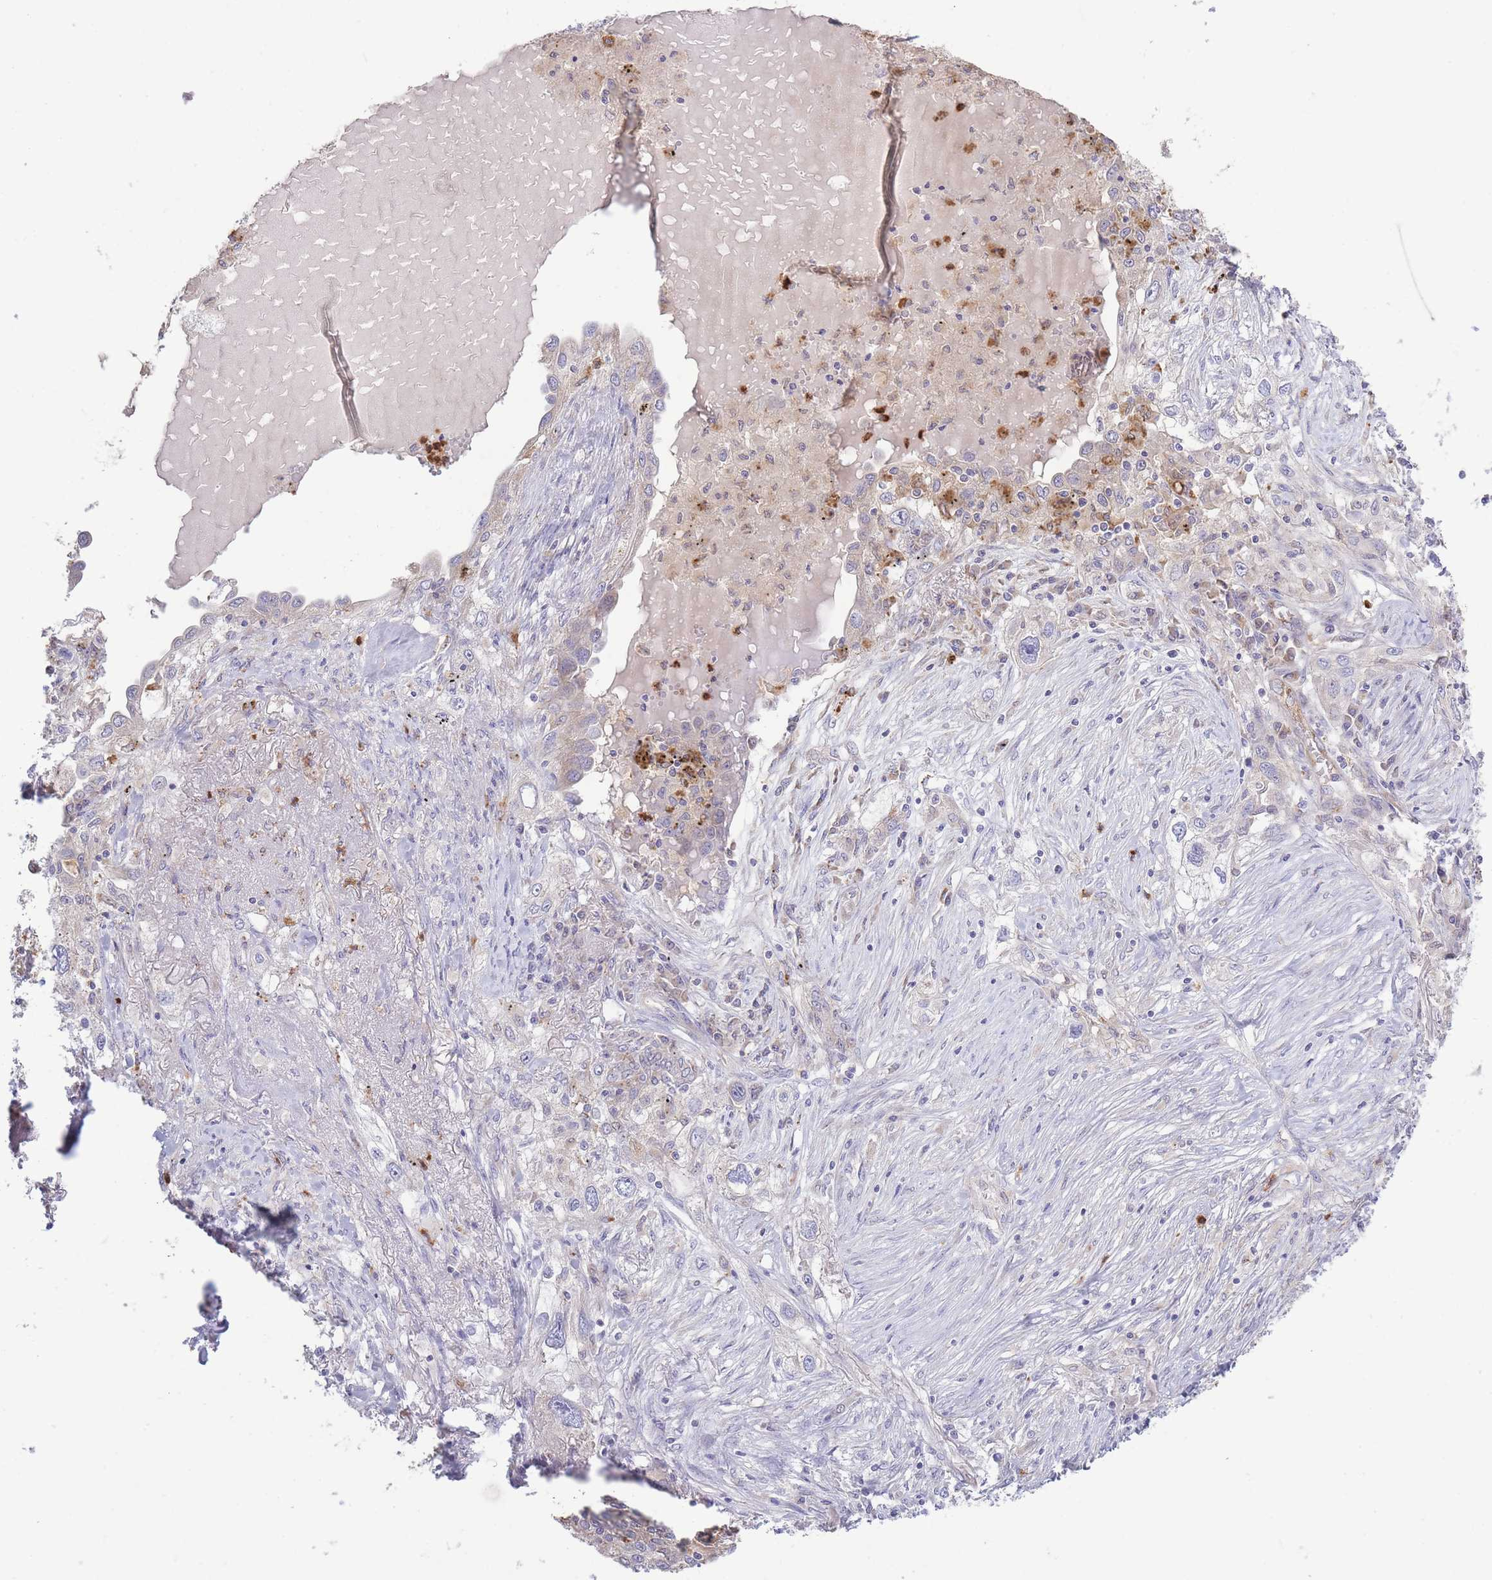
{"staining": {"intensity": "negative", "quantity": "none", "location": "none"}, "tissue": "lung cancer", "cell_type": "Tumor cells", "image_type": "cancer", "snomed": [{"axis": "morphology", "description": "Squamous cell carcinoma, NOS"}, {"axis": "topography", "description": "Lung"}], "caption": "Tumor cells are negative for brown protein staining in lung cancer (squamous cell carcinoma).", "gene": "CENPM", "patient": {"sex": "female", "age": 69}}